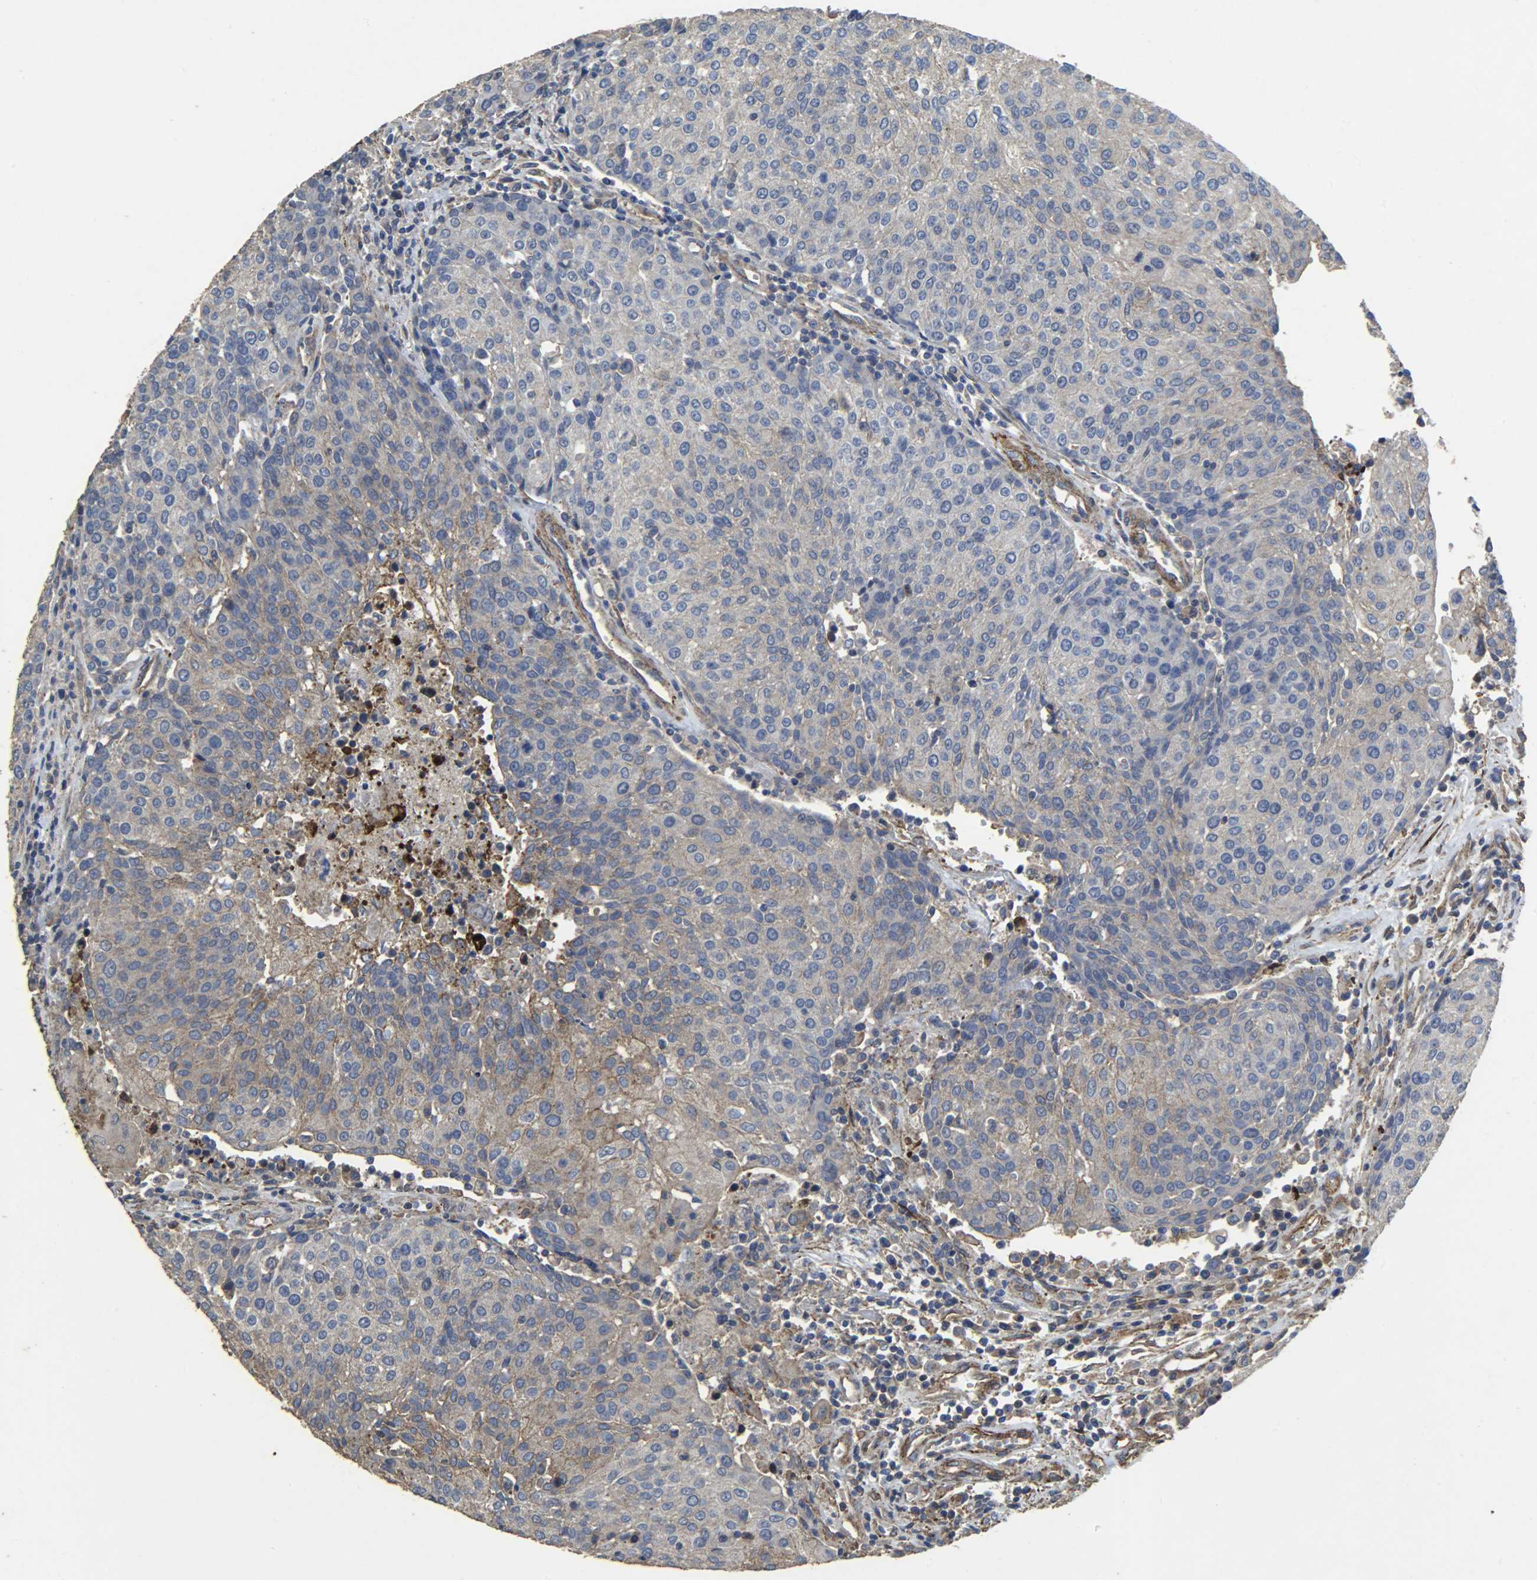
{"staining": {"intensity": "weak", "quantity": "<25%", "location": "cytoplasmic/membranous"}, "tissue": "urothelial cancer", "cell_type": "Tumor cells", "image_type": "cancer", "snomed": [{"axis": "morphology", "description": "Urothelial carcinoma, High grade"}, {"axis": "topography", "description": "Urinary bladder"}], "caption": "There is no significant staining in tumor cells of urothelial cancer. (DAB (3,3'-diaminobenzidine) immunohistochemistry (IHC) visualized using brightfield microscopy, high magnification).", "gene": "TPM4", "patient": {"sex": "female", "age": 85}}